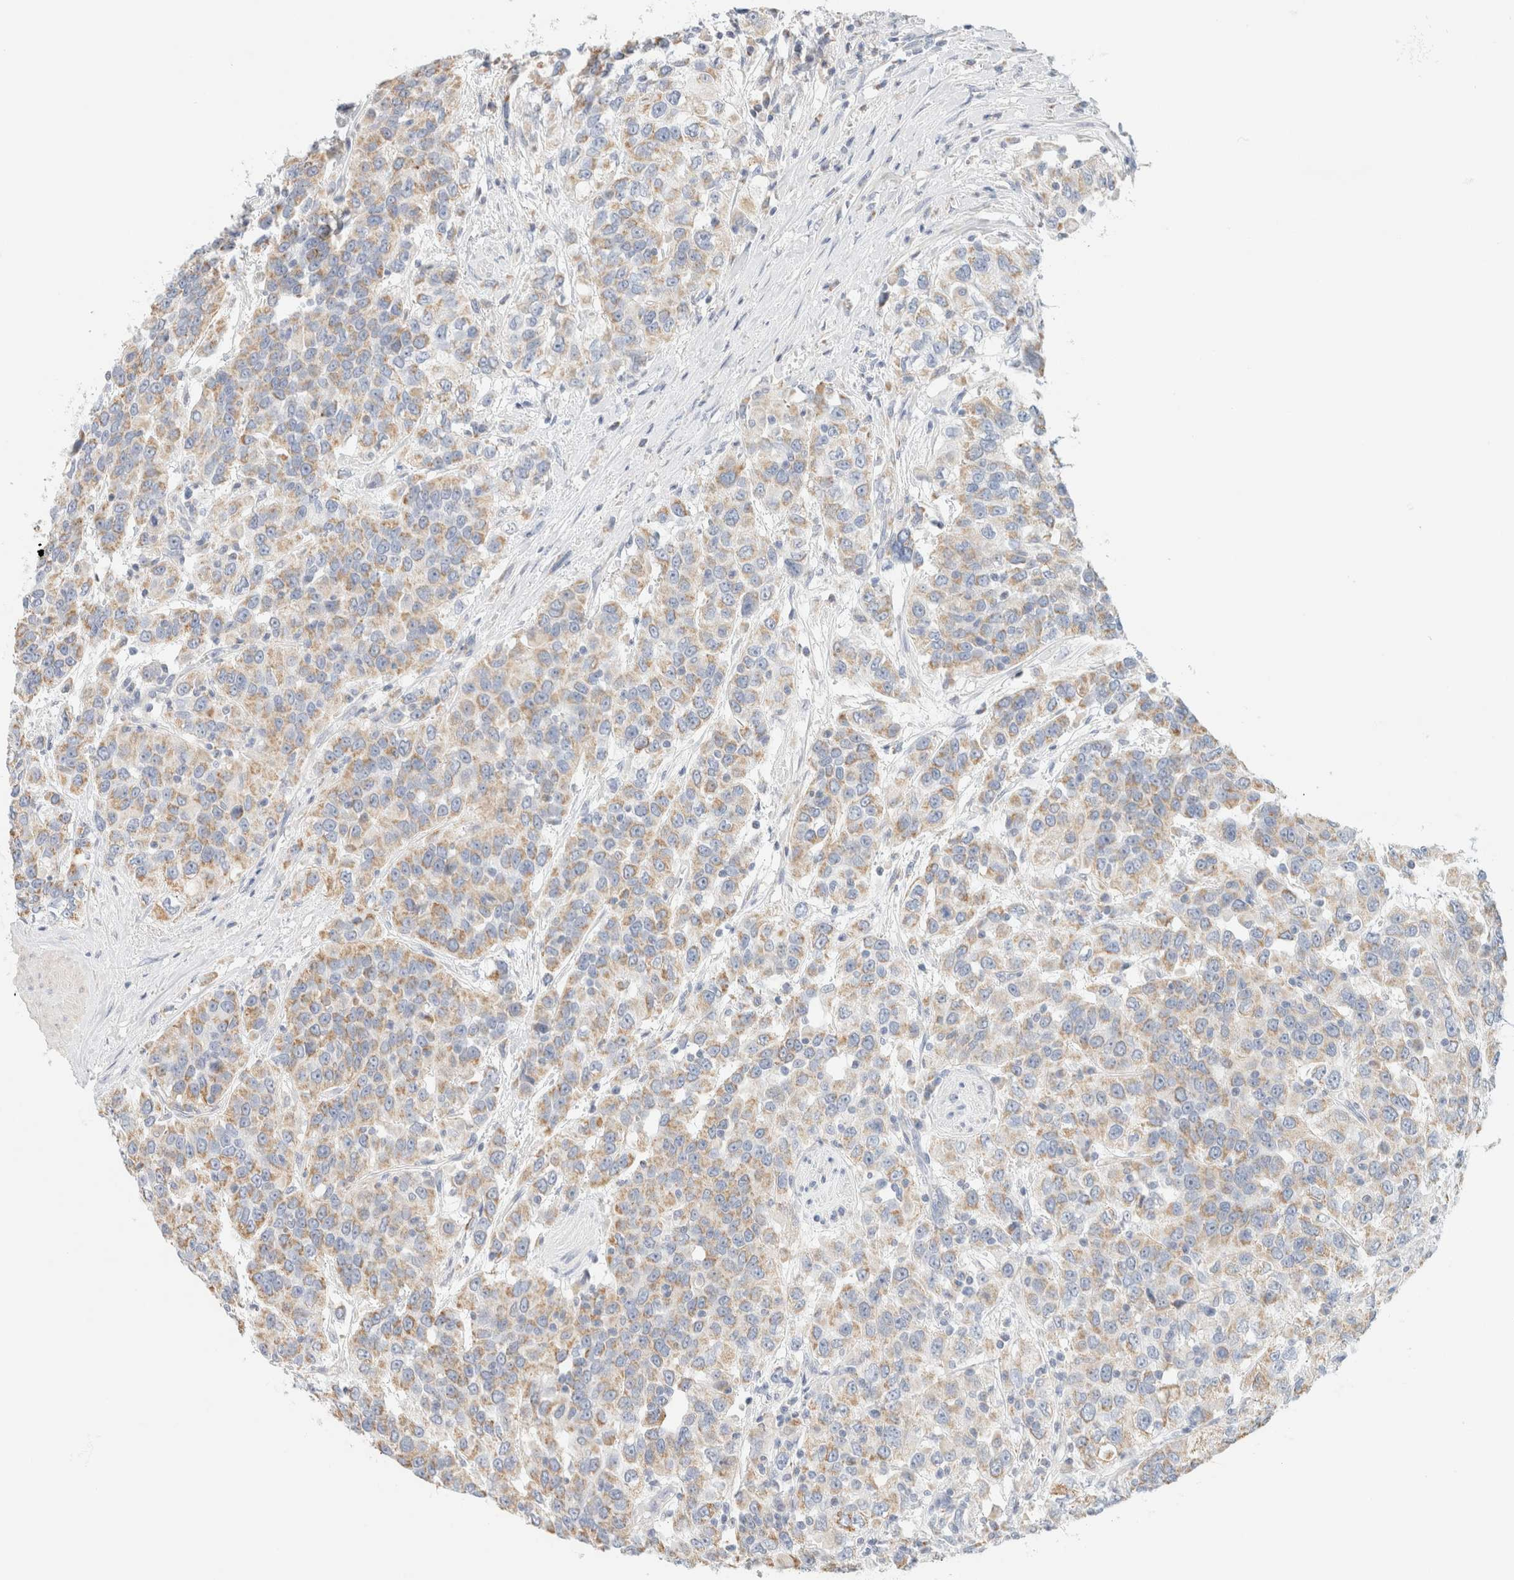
{"staining": {"intensity": "weak", "quantity": ">75%", "location": "cytoplasmic/membranous"}, "tissue": "urothelial cancer", "cell_type": "Tumor cells", "image_type": "cancer", "snomed": [{"axis": "morphology", "description": "Urothelial carcinoma, High grade"}, {"axis": "topography", "description": "Urinary bladder"}], "caption": "Human urothelial cancer stained with a brown dye reveals weak cytoplasmic/membranous positive staining in approximately >75% of tumor cells.", "gene": "HDHD3", "patient": {"sex": "female", "age": 80}}